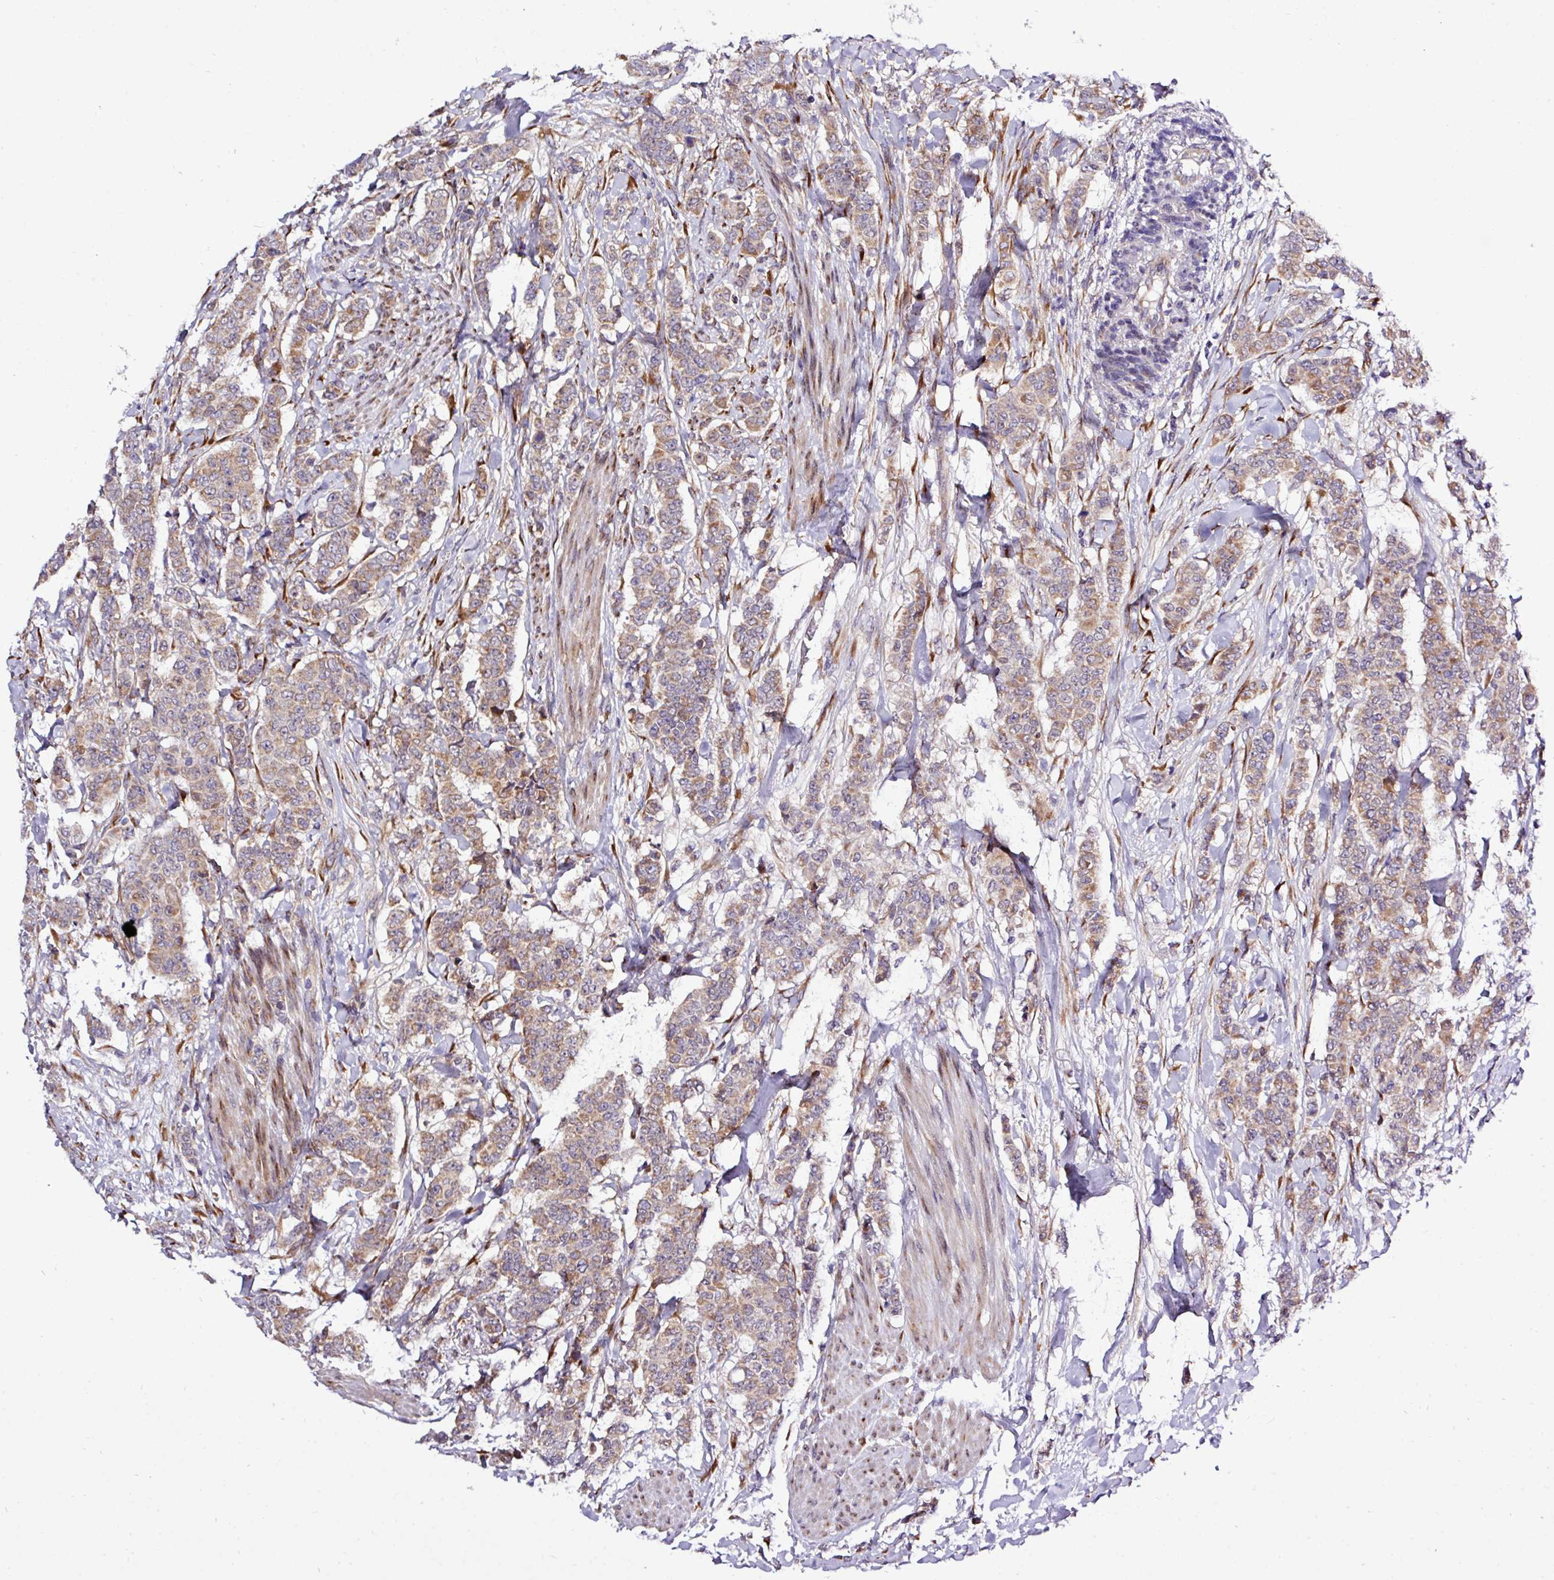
{"staining": {"intensity": "moderate", "quantity": "25%-75%", "location": "cytoplasmic/membranous"}, "tissue": "breast cancer", "cell_type": "Tumor cells", "image_type": "cancer", "snomed": [{"axis": "morphology", "description": "Duct carcinoma"}, {"axis": "topography", "description": "Breast"}], "caption": "Immunohistochemical staining of human breast cancer (intraductal carcinoma) displays medium levels of moderate cytoplasmic/membranous expression in about 25%-75% of tumor cells. (brown staining indicates protein expression, while blue staining denotes nuclei).", "gene": "TM2D2", "patient": {"sex": "female", "age": 40}}